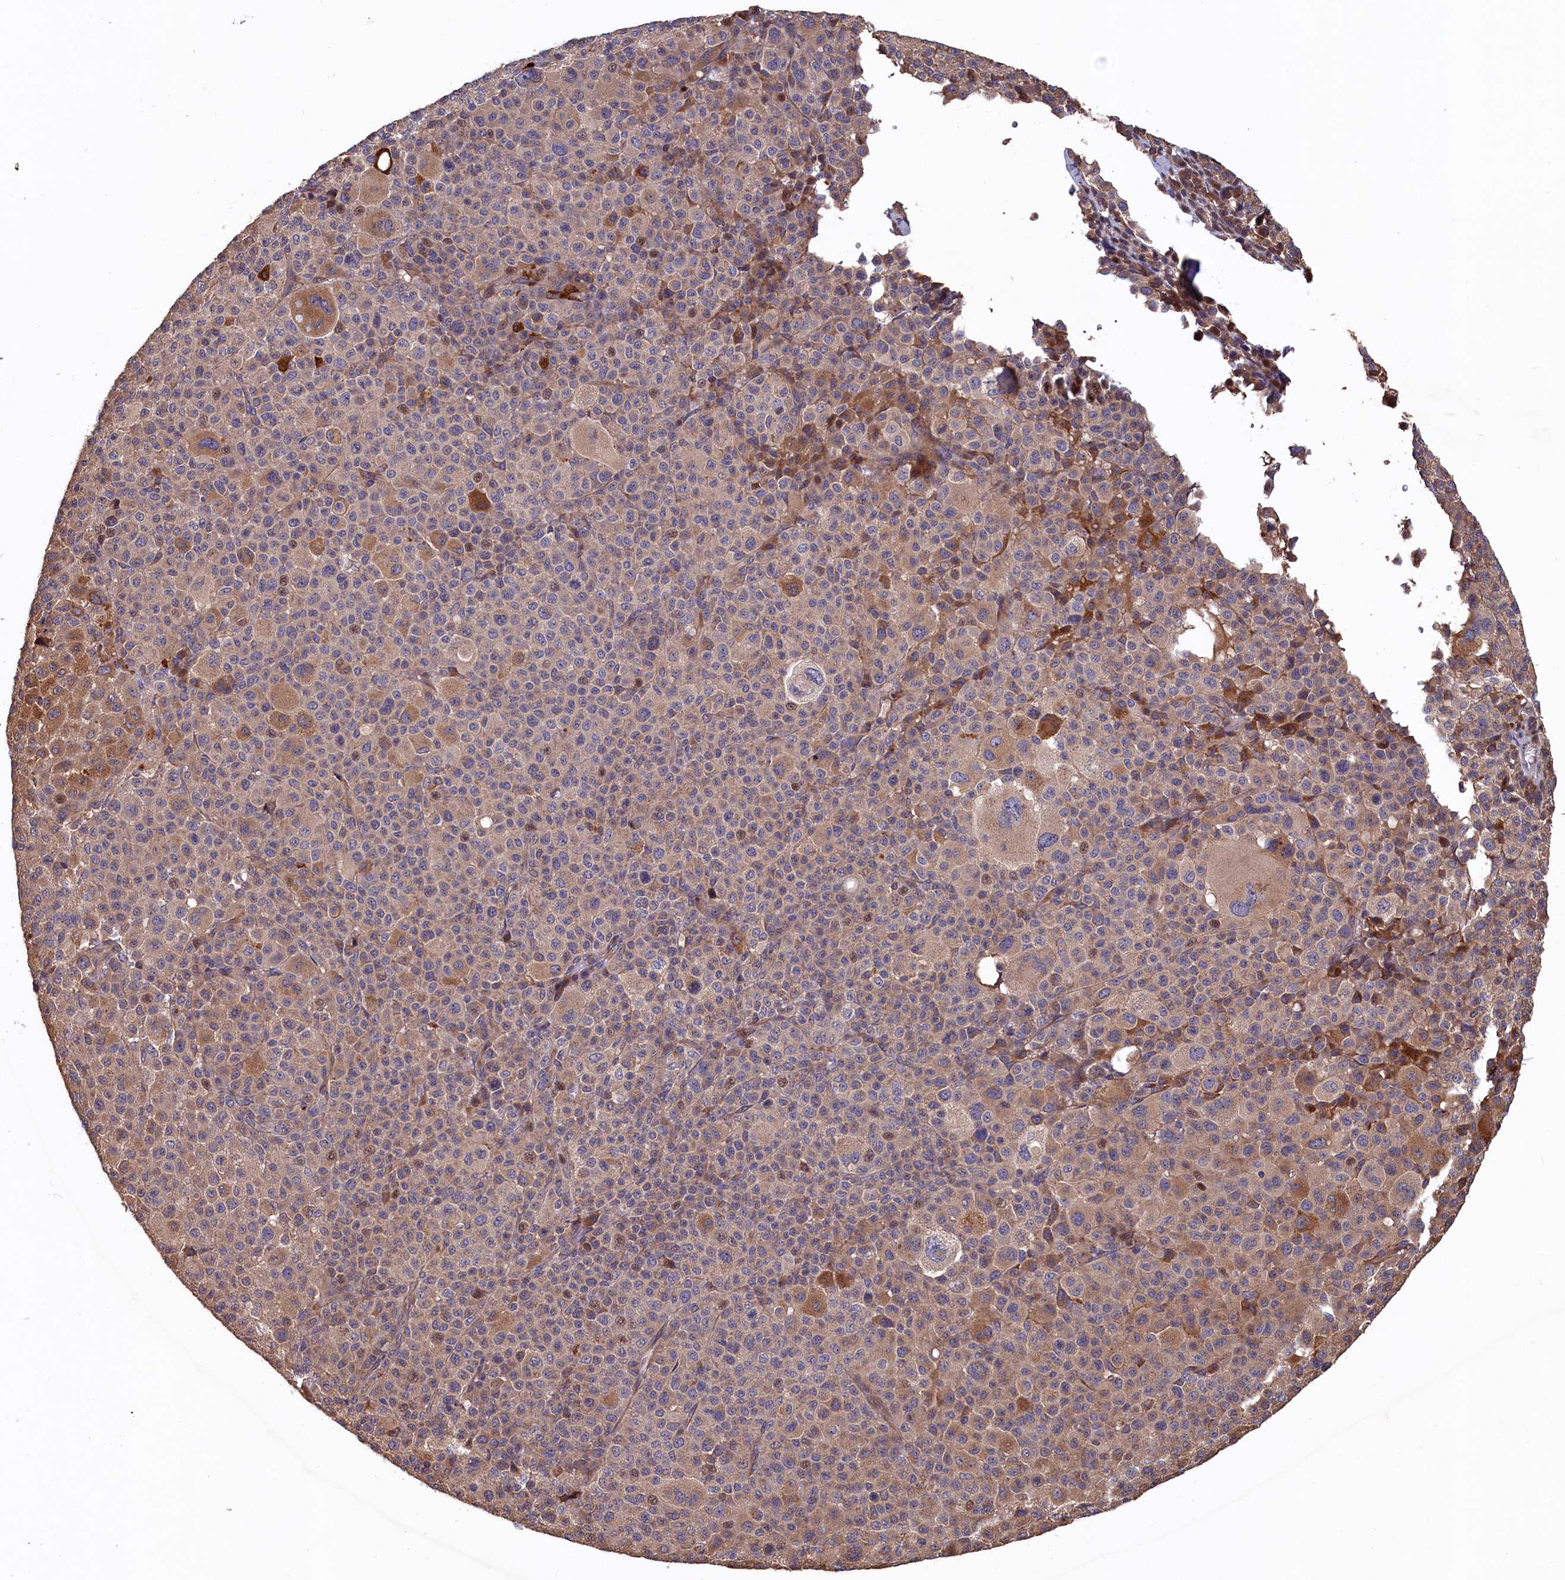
{"staining": {"intensity": "moderate", "quantity": "<25%", "location": "cytoplasmic/membranous"}, "tissue": "melanoma", "cell_type": "Tumor cells", "image_type": "cancer", "snomed": [{"axis": "morphology", "description": "Malignant melanoma, Metastatic site"}, {"axis": "topography", "description": "Skin"}], "caption": "Brown immunohistochemical staining in human malignant melanoma (metastatic site) displays moderate cytoplasmic/membranous staining in about <25% of tumor cells. (Stains: DAB in brown, nuclei in blue, Microscopy: brightfield microscopy at high magnification).", "gene": "GREB1L", "patient": {"sex": "female", "age": 74}}